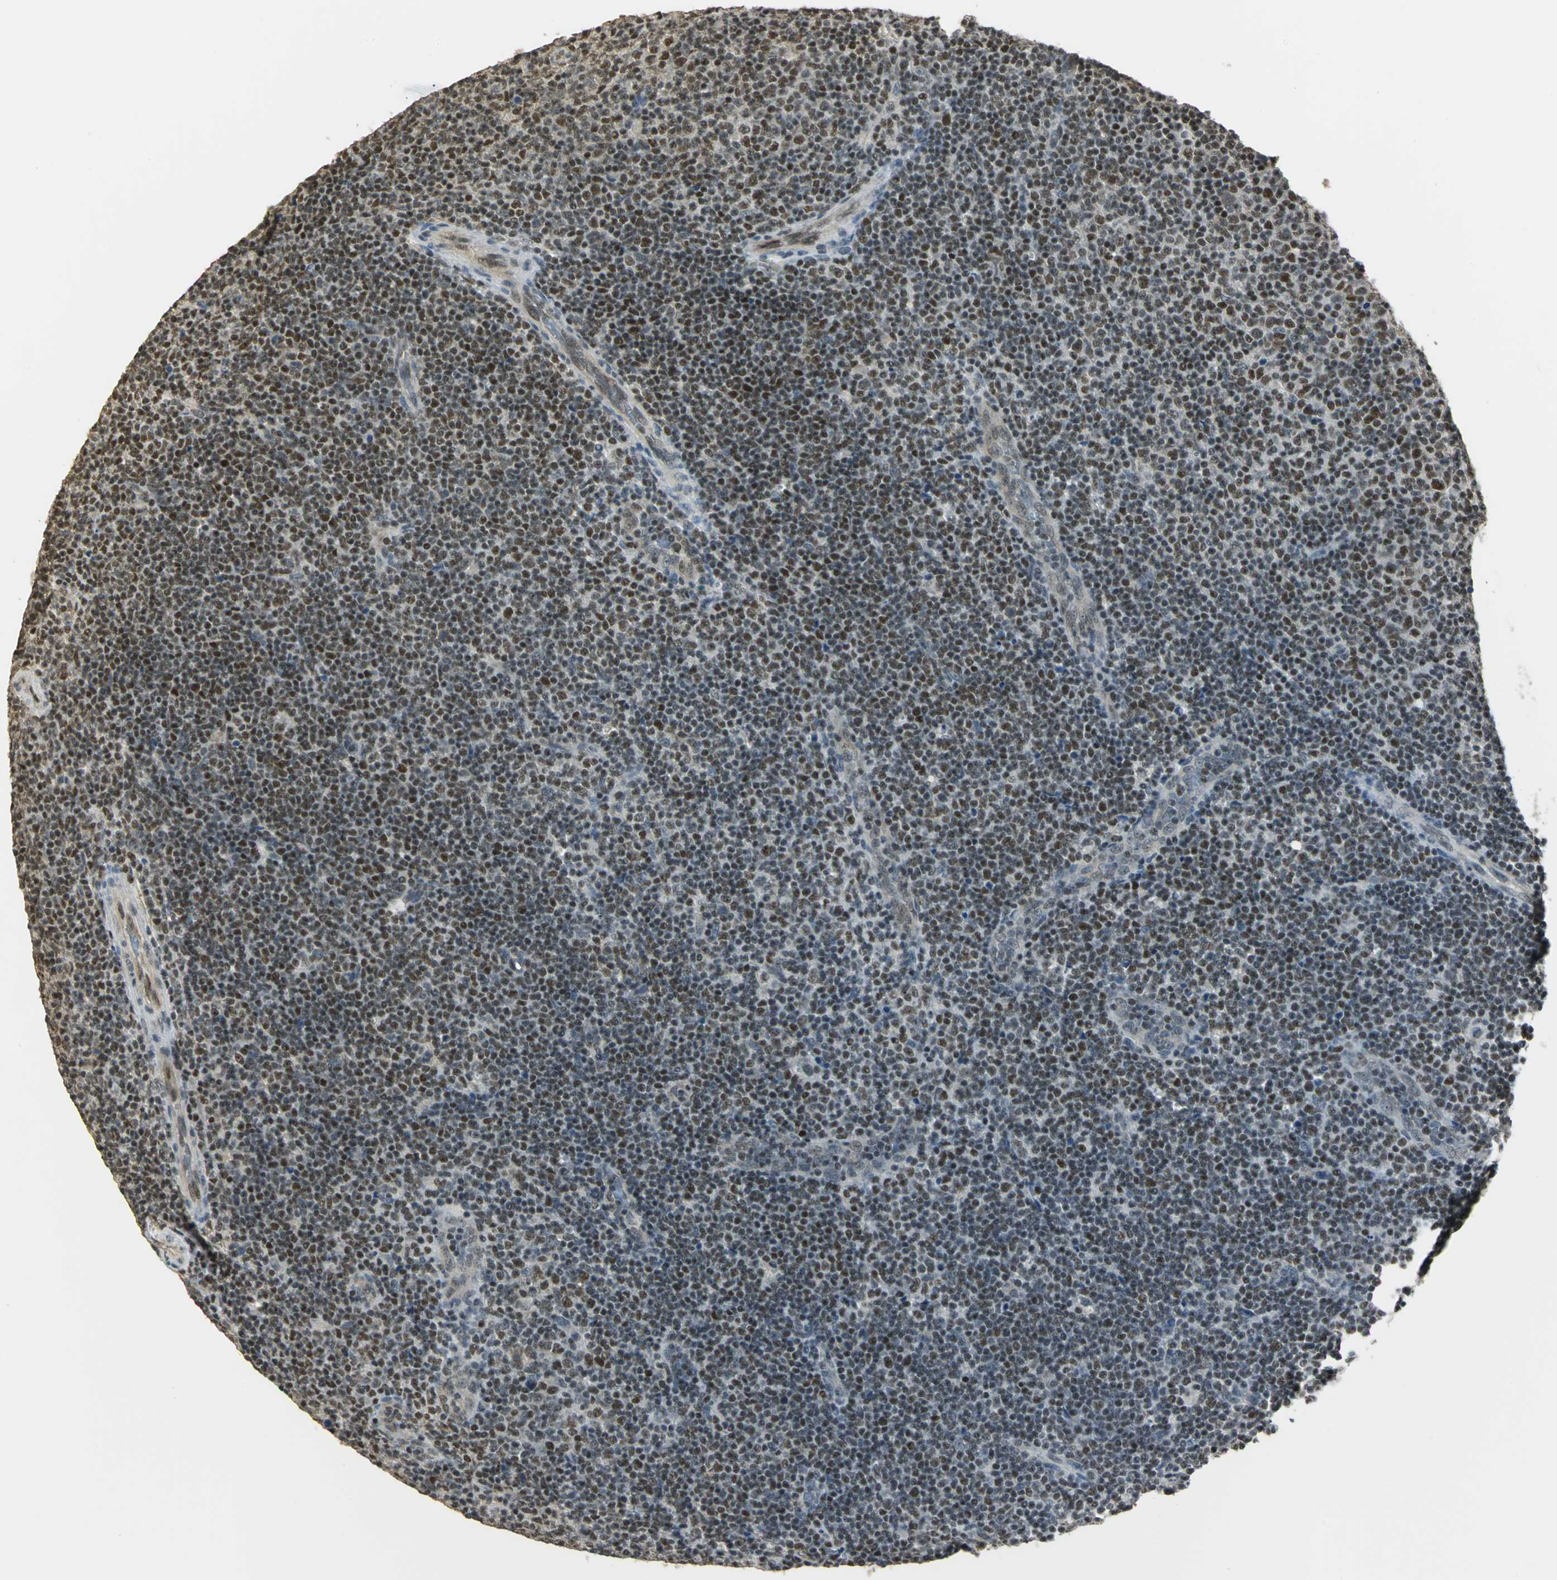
{"staining": {"intensity": "moderate", "quantity": "25%-75%", "location": "nuclear"}, "tissue": "lymphoma", "cell_type": "Tumor cells", "image_type": "cancer", "snomed": [{"axis": "morphology", "description": "Malignant lymphoma, non-Hodgkin's type, Low grade"}, {"axis": "topography", "description": "Lymph node"}], "caption": "A medium amount of moderate nuclear staining is seen in about 25%-75% of tumor cells in low-grade malignant lymphoma, non-Hodgkin's type tissue. Ihc stains the protein in brown and the nuclei are stained blue.", "gene": "ELF1", "patient": {"sex": "male", "age": 70}}